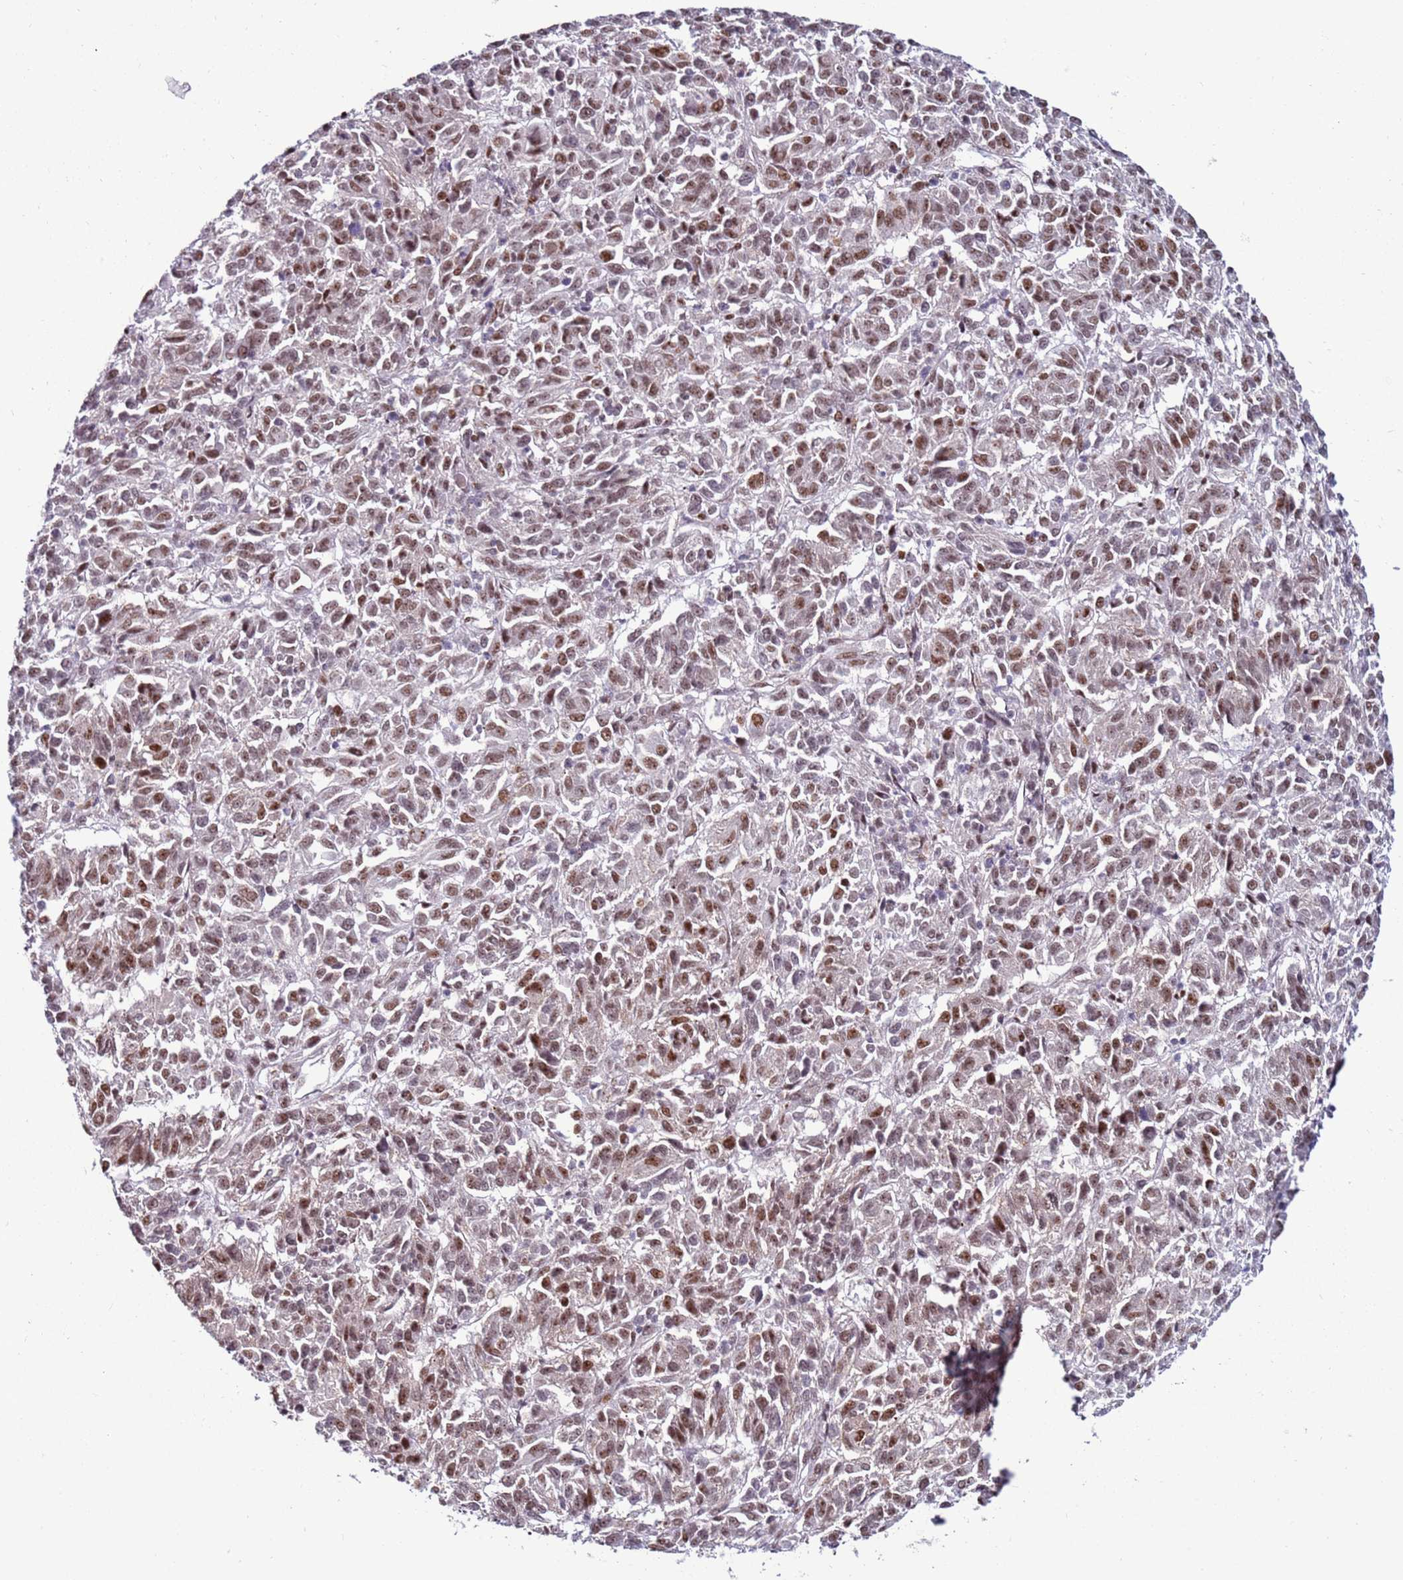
{"staining": {"intensity": "moderate", "quantity": ">75%", "location": "nuclear"}, "tissue": "melanoma", "cell_type": "Tumor cells", "image_type": "cancer", "snomed": [{"axis": "morphology", "description": "Malignant melanoma, Metastatic site"}, {"axis": "topography", "description": "Lung"}], "caption": "There is medium levels of moderate nuclear positivity in tumor cells of malignant melanoma (metastatic site), as demonstrated by immunohistochemical staining (brown color).", "gene": "KPNA4", "patient": {"sex": "male", "age": 64}}